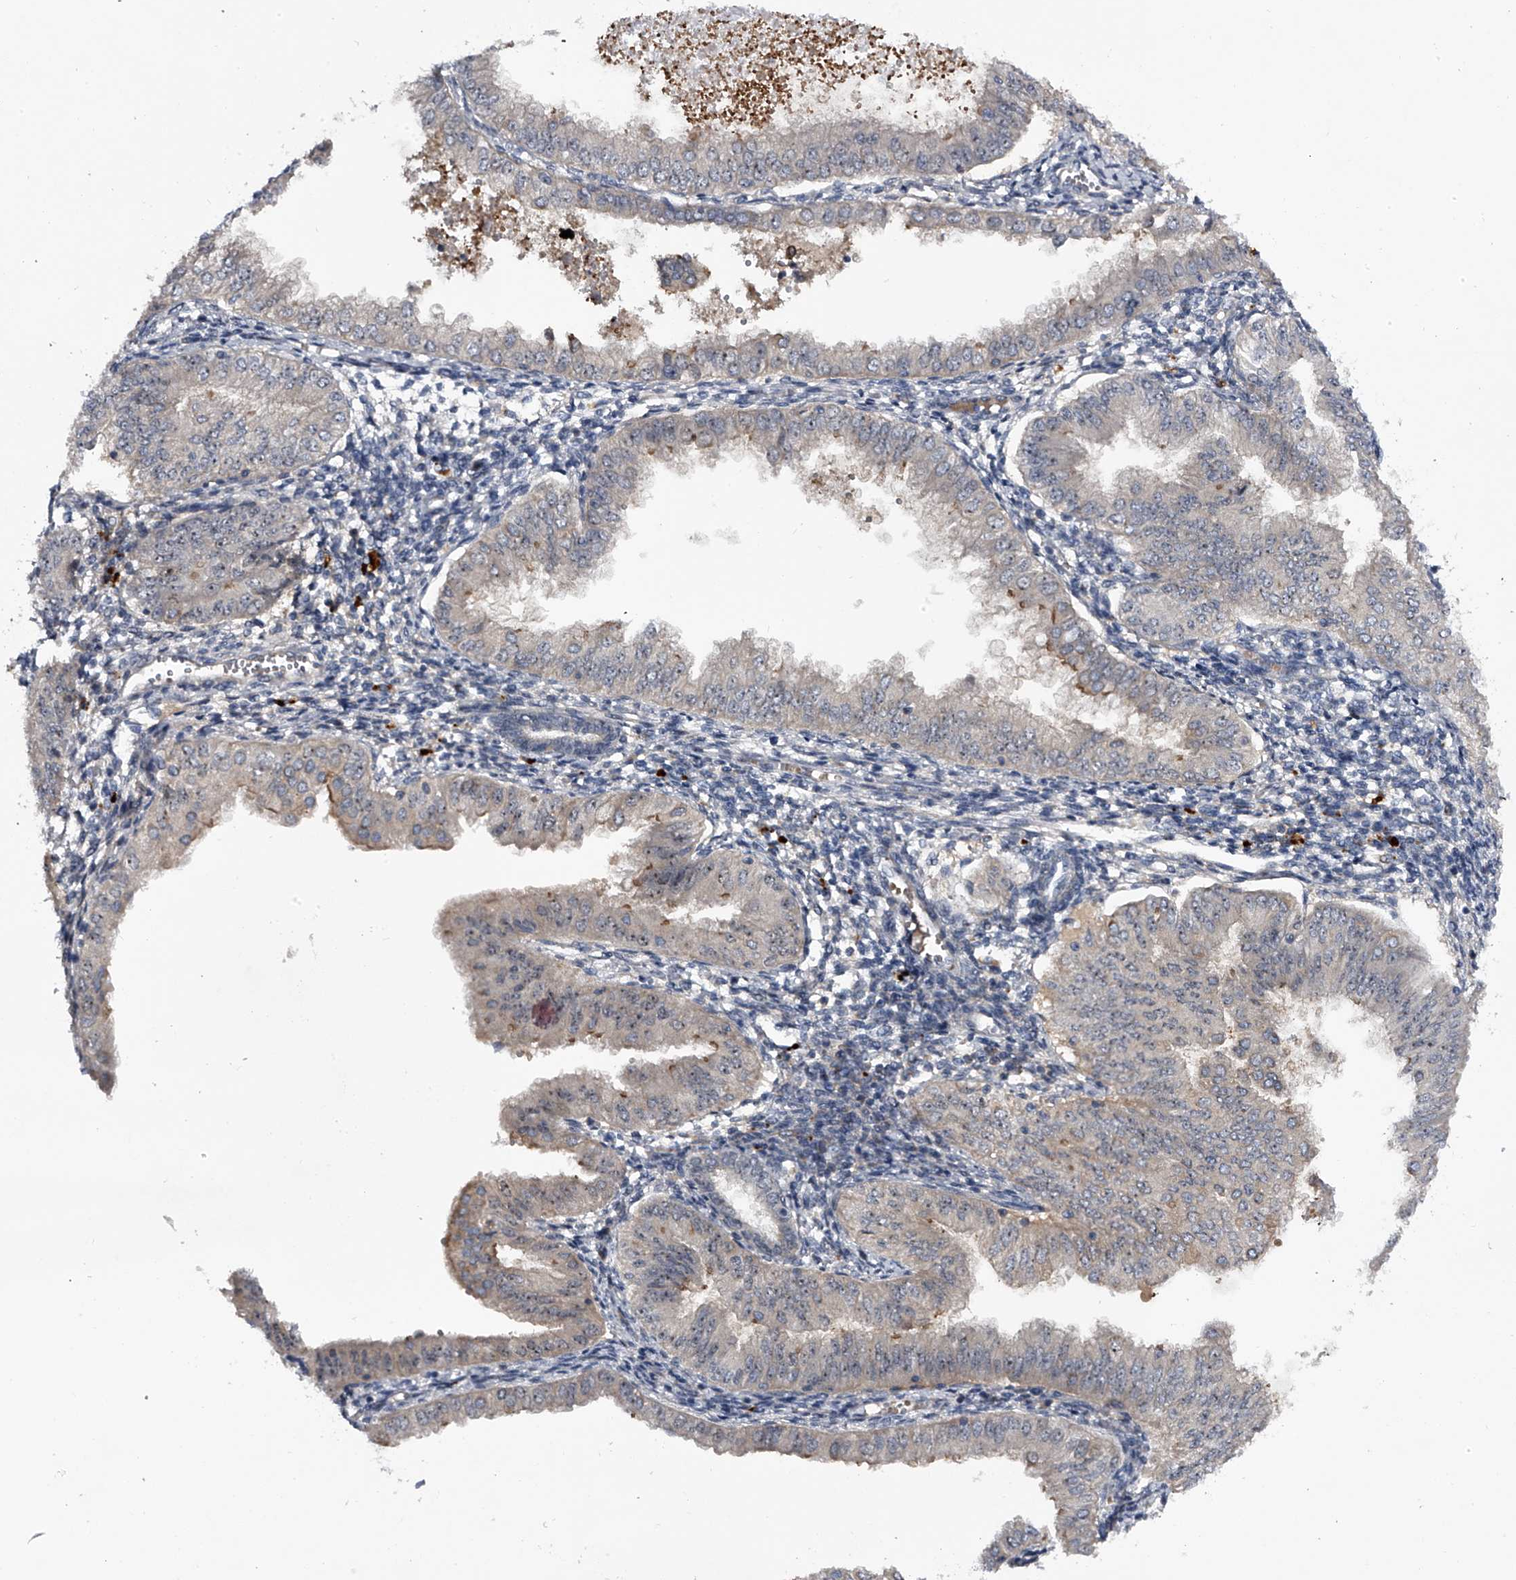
{"staining": {"intensity": "weak", "quantity": "25%-75%", "location": "cytoplasmic/membranous,nuclear"}, "tissue": "endometrial cancer", "cell_type": "Tumor cells", "image_type": "cancer", "snomed": [{"axis": "morphology", "description": "Normal tissue, NOS"}, {"axis": "morphology", "description": "Adenocarcinoma, NOS"}, {"axis": "topography", "description": "Endometrium"}], "caption": "Immunohistochemical staining of human endometrial adenocarcinoma demonstrates weak cytoplasmic/membranous and nuclear protein staining in approximately 25%-75% of tumor cells.", "gene": "MDN1", "patient": {"sex": "female", "age": 53}}